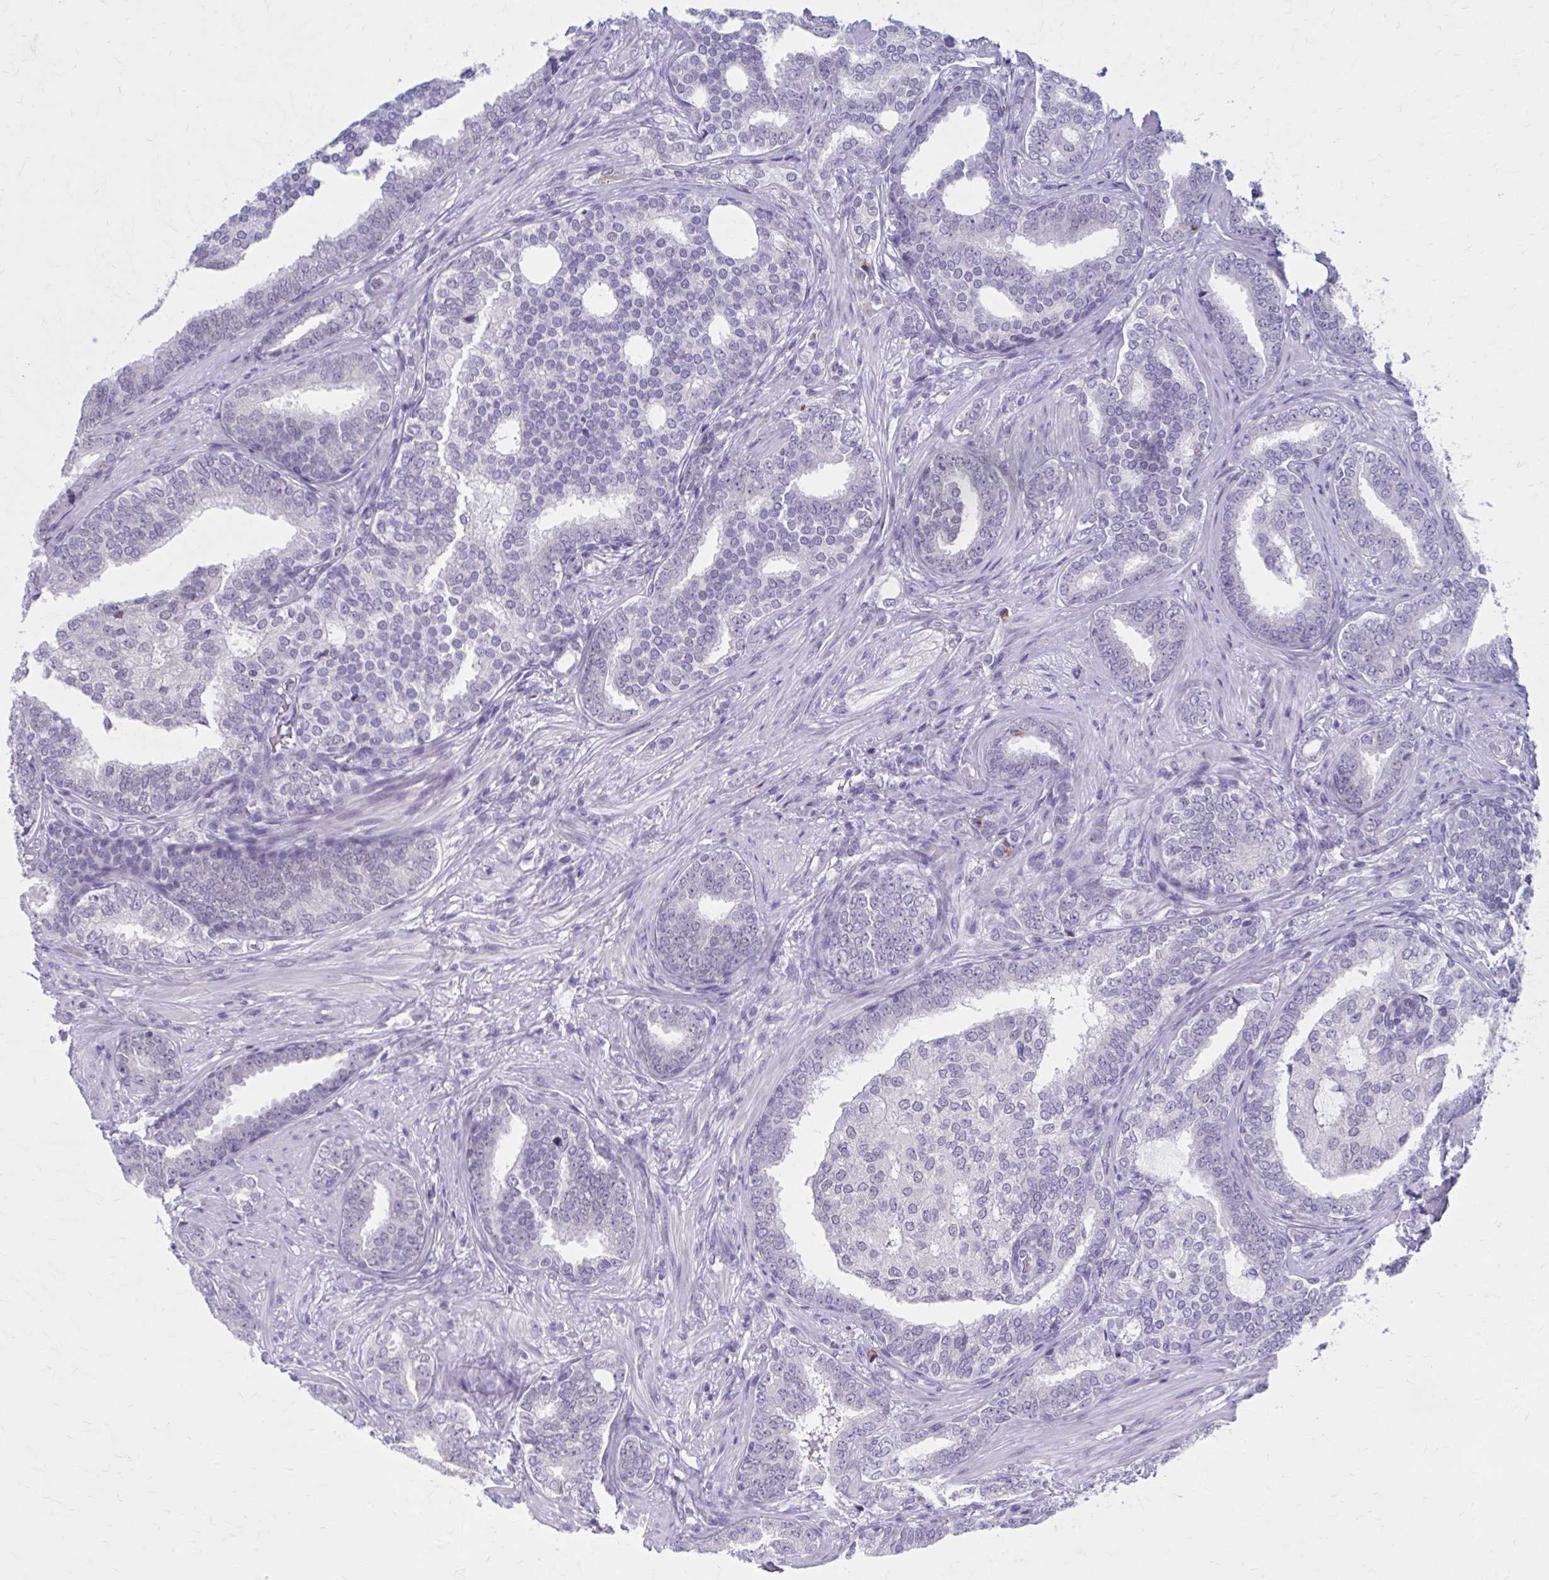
{"staining": {"intensity": "negative", "quantity": "none", "location": "none"}, "tissue": "prostate cancer", "cell_type": "Tumor cells", "image_type": "cancer", "snomed": [{"axis": "morphology", "description": "Adenocarcinoma, High grade"}, {"axis": "topography", "description": "Prostate"}], "caption": "A micrograph of prostate cancer stained for a protein reveals no brown staining in tumor cells.", "gene": "CCDC105", "patient": {"sex": "male", "age": 72}}